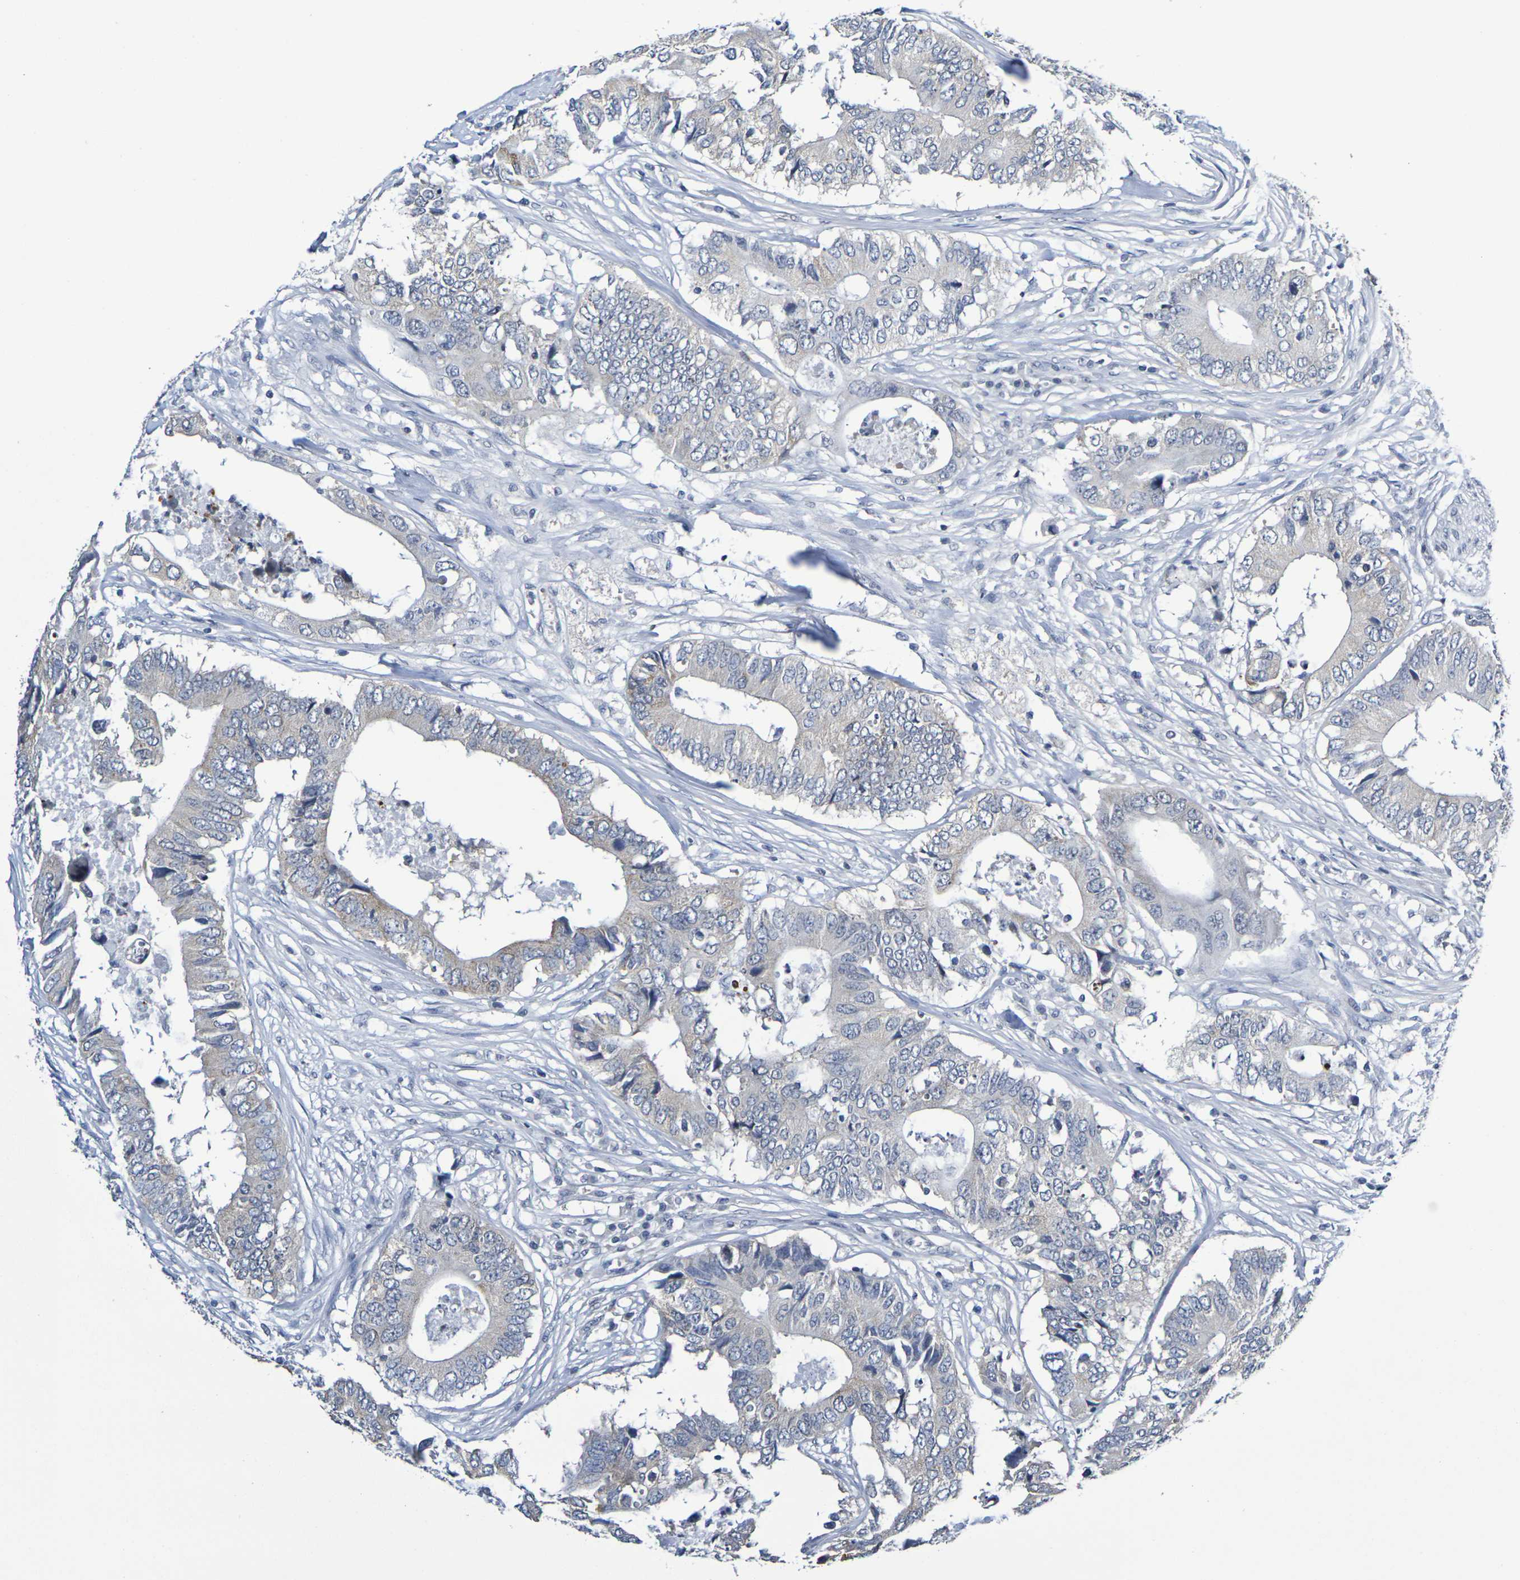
{"staining": {"intensity": "weak", "quantity": ">75%", "location": "cytoplasmic/membranous"}, "tissue": "colorectal cancer", "cell_type": "Tumor cells", "image_type": "cancer", "snomed": [{"axis": "morphology", "description": "Adenocarcinoma, NOS"}, {"axis": "topography", "description": "Colon"}], "caption": "This is a histology image of immunohistochemistry staining of colorectal cancer, which shows weak staining in the cytoplasmic/membranous of tumor cells.", "gene": "CHRNB1", "patient": {"sex": "male", "age": 71}}